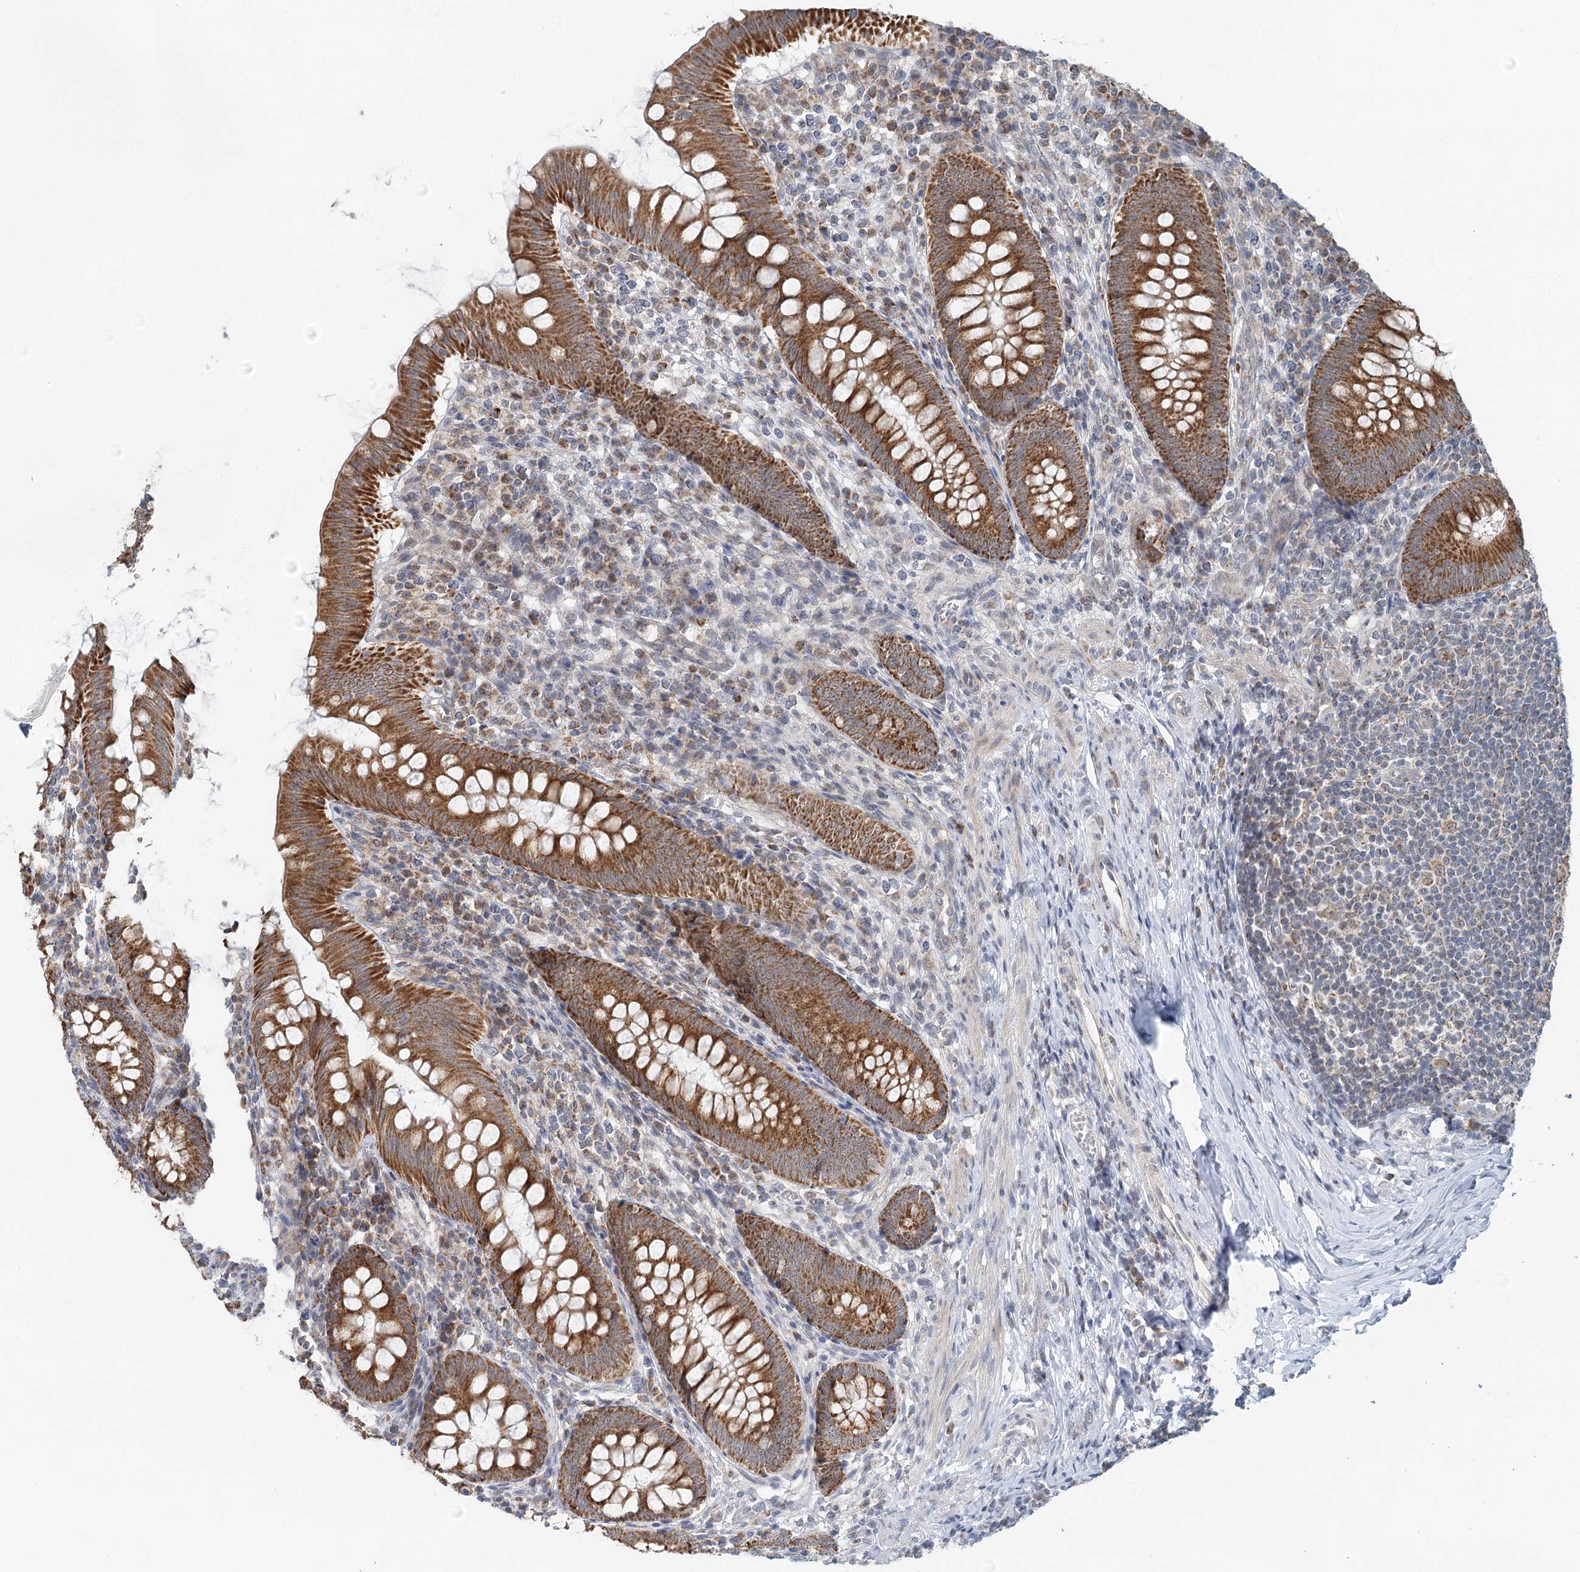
{"staining": {"intensity": "strong", "quantity": ">75%", "location": "cytoplasmic/membranous"}, "tissue": "appendix", "cell_type": "Glandular cells", "image_type": "normal", "snomed": [{"axis": "morphology", "description": "Normal tissue, NOS"}, {"axis": "topography", "description": "Appendix"}], "caption": "About >75% of glandular cells in unremarkable human appendix show strong cytoplasmic/membranous protein staining as visualized by brown immunohistochemical staining.", "gene": "RNF150", "patient": {"sex": "male", "age": 14}}